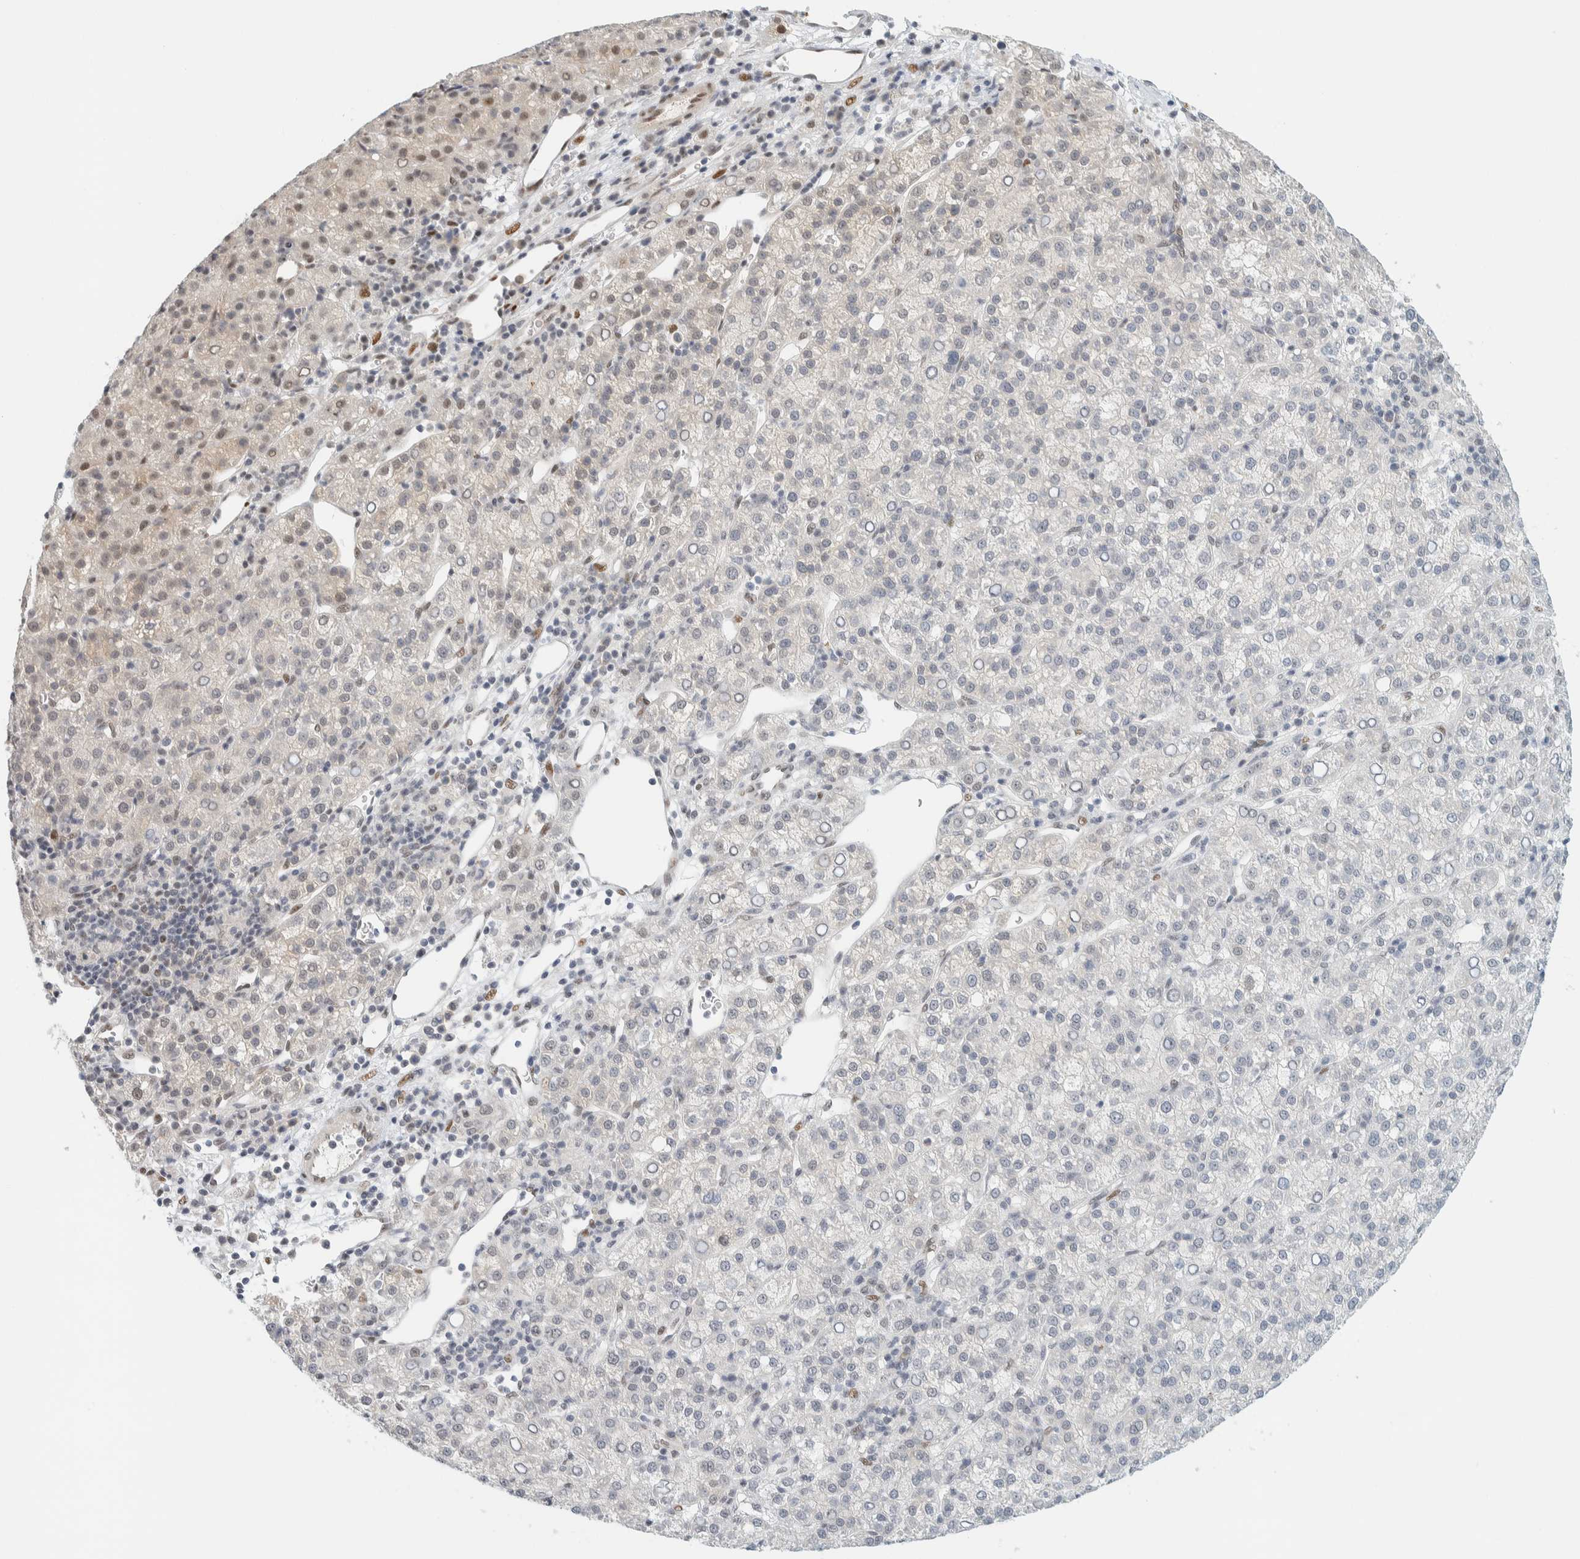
{"staining": {"intensity": "weak", "quantity": "<25%", "location": "nuclear"}, "tissue": "liver cancer", "cell_type": "Tumor cells", "image_type": "cancer", "snomed": [{"axis": "morphology", "description": "Carcinoma, Hepatocellular, NOS"}, {"axis": "topography", "description": "Liver"}], "caption": "IHC of liver cancer (hepatocellular carcinoma) shows no positivity in tumor cells.", "gene": "ZNF683", "patient": {"sex": "female", "age": 58}}